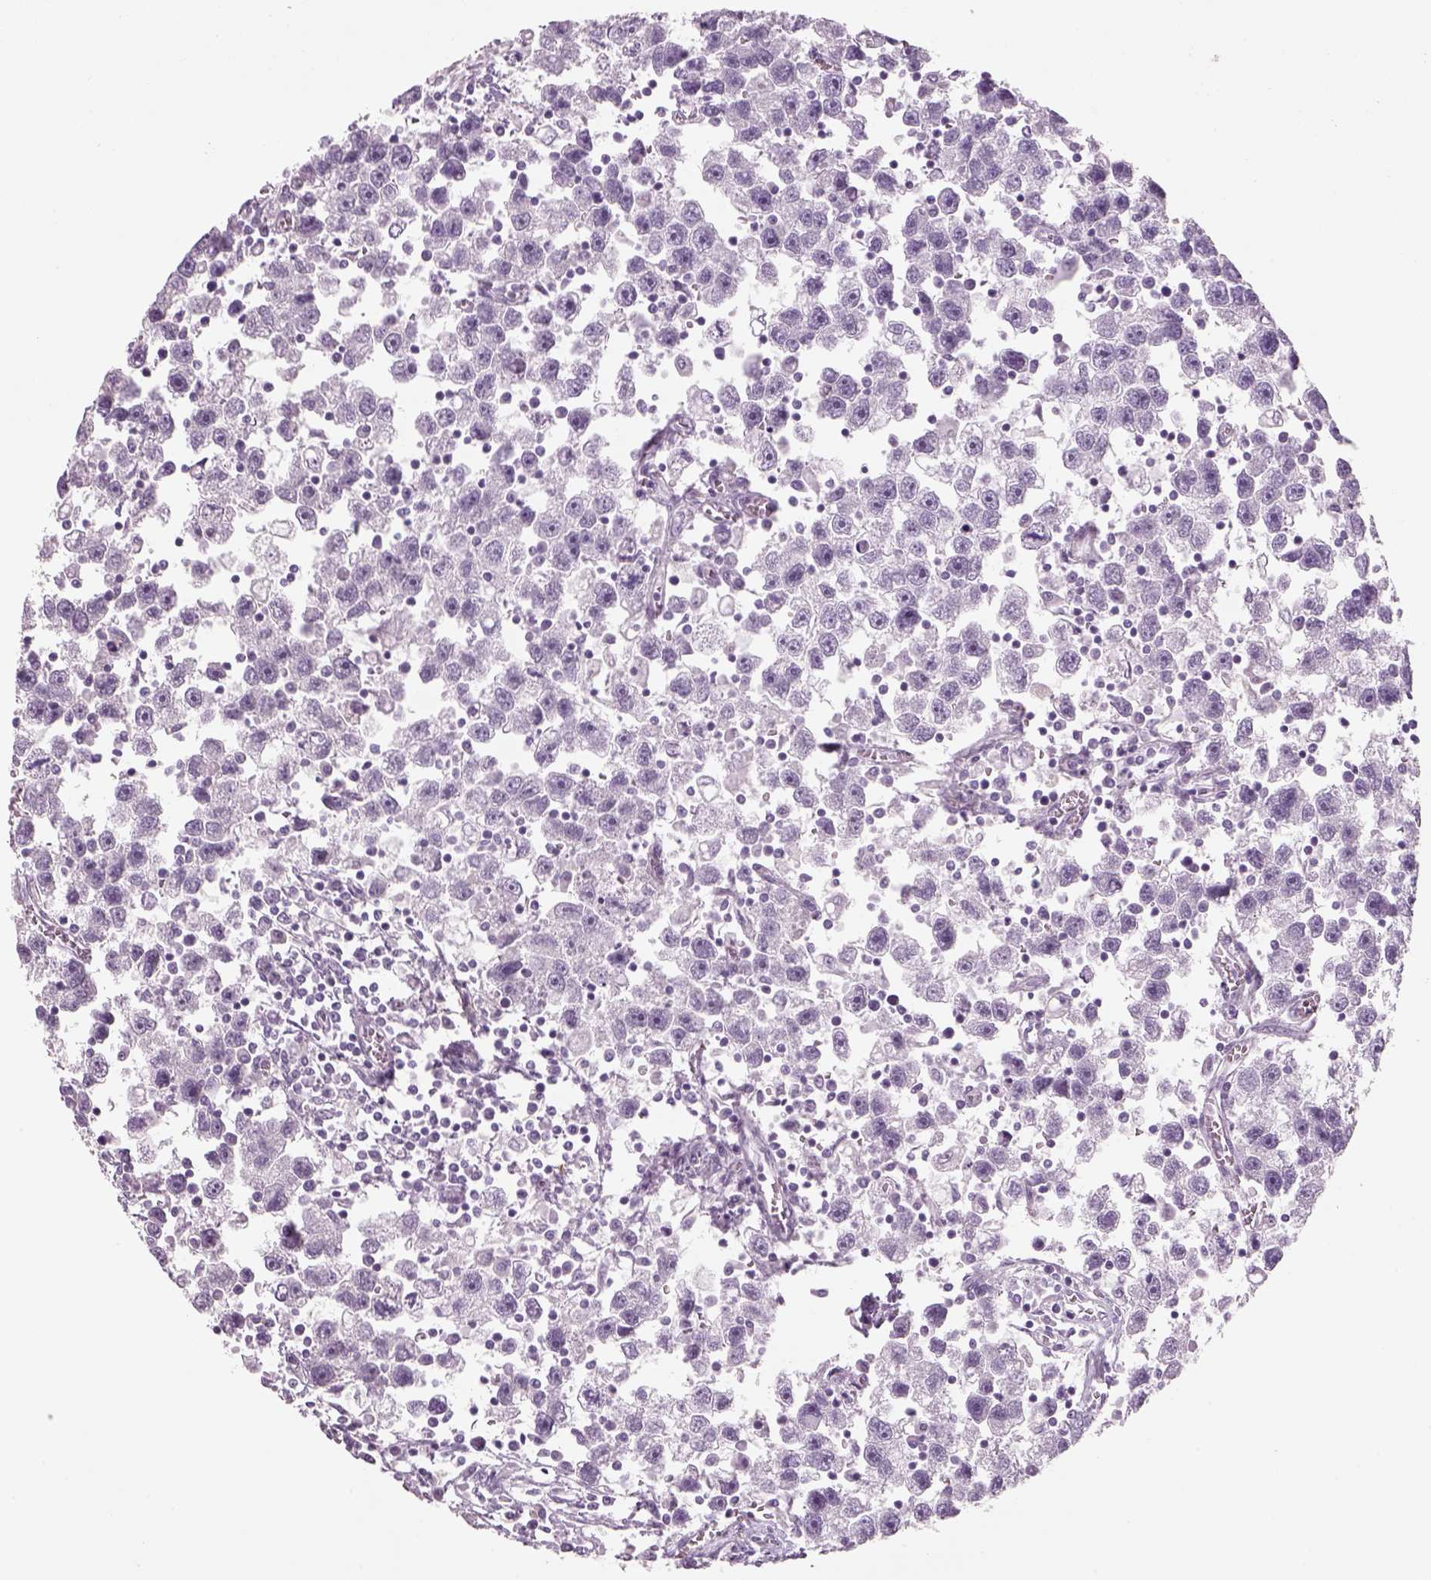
{"staining": {"intensity": "negative", "quantity": "none", "location": "none"}, "tissue": "testis cancer", "cell_type": "Tumor cells", "image_type": "cancer", "snomed": [{"axis": "morphology", "description": "Seminoma, NOS"}, {"axis": "topography", "description": "Testis"}], "caption": "The histopathology image exhibits no staining of tumor cells in testis cancer.", "gene": "SLC6A2", "patient": {"sex": "male", "age": 30}}